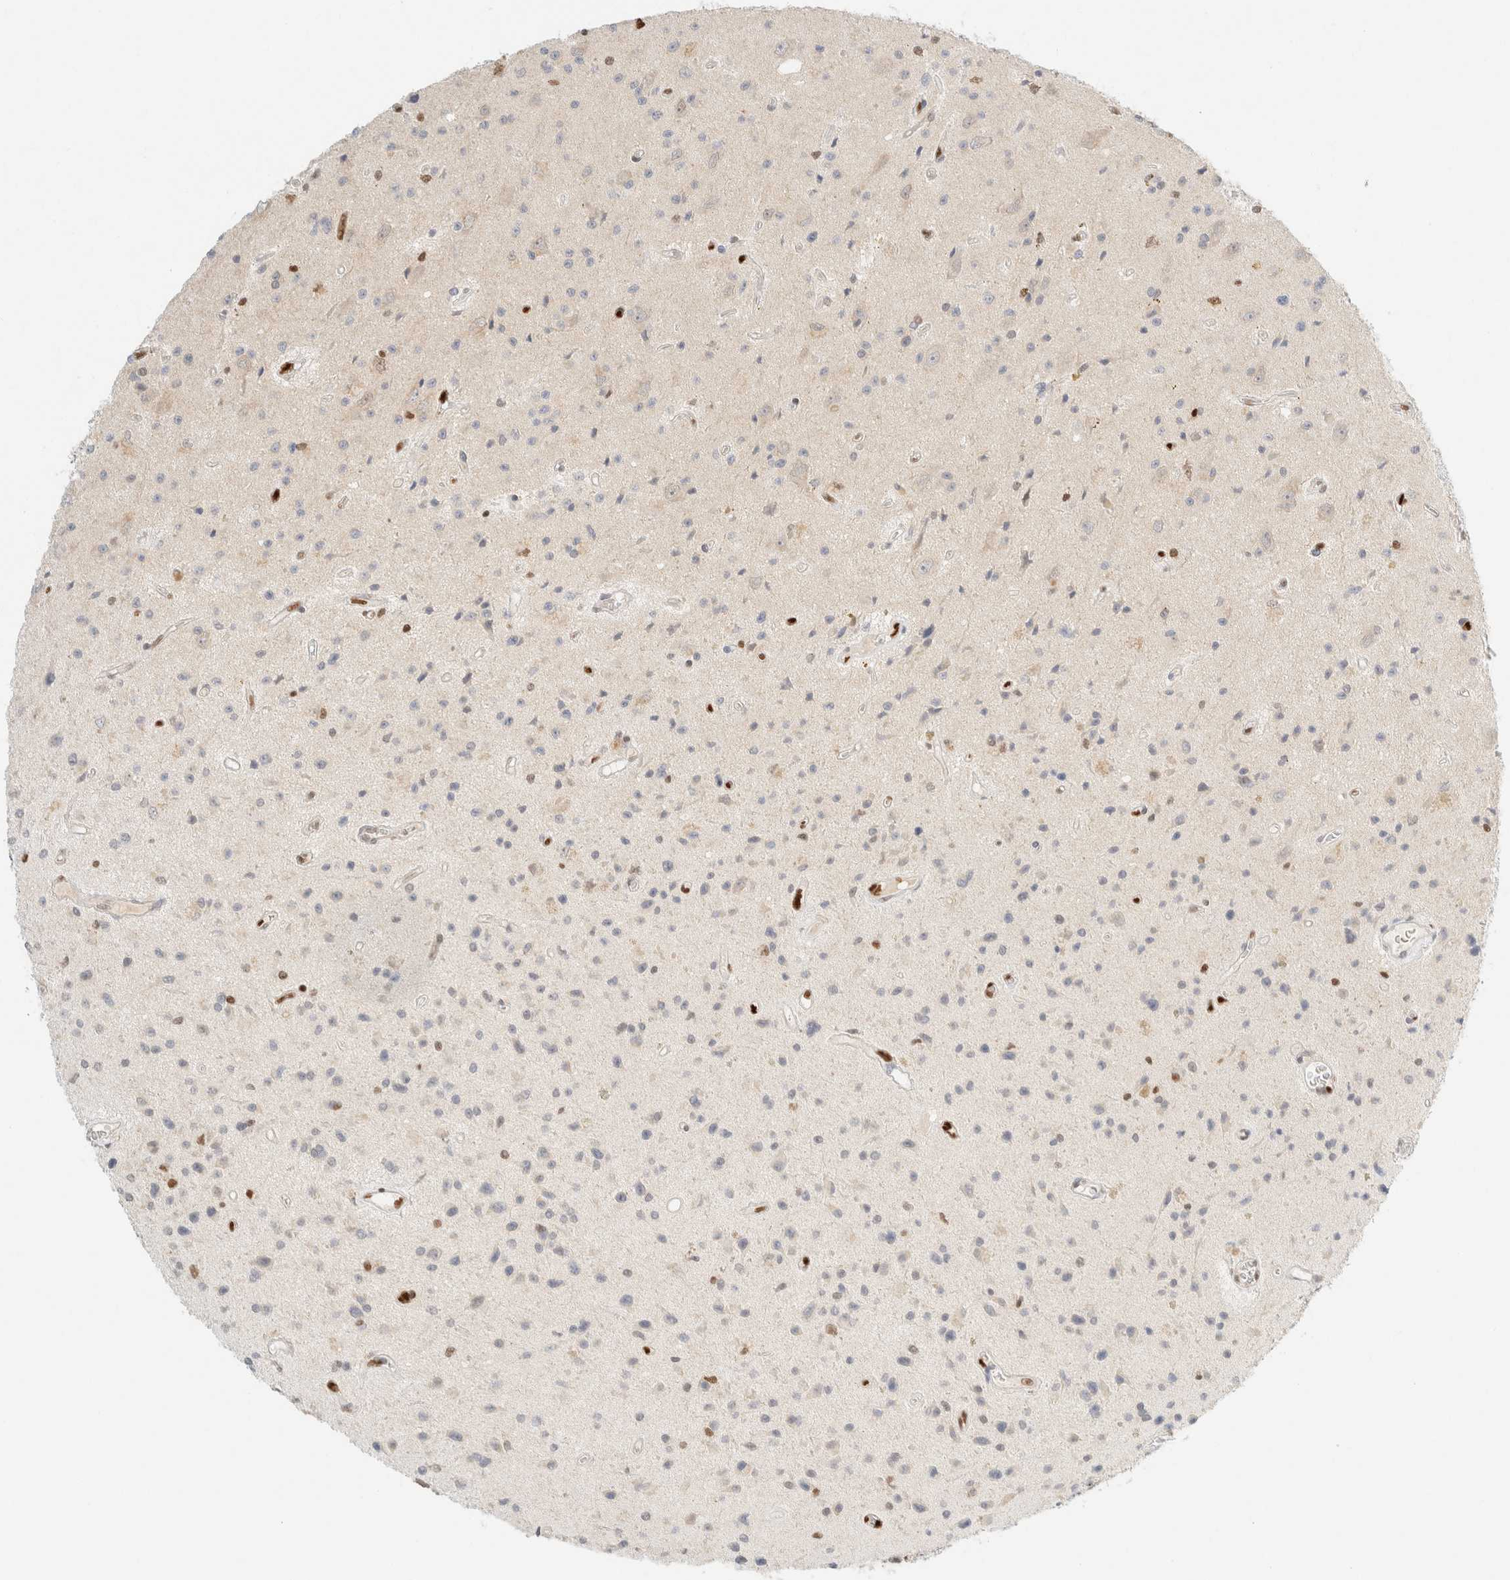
{"staining": {"intensity": "negative", "quantity": "none", "location": "none"}, "tissue": "glioma", "cell_type": "Tumor cells", "image_type": "cancer", "snomed": [{"axis": "morphology", "description": "Glioma, malignant, Low grade"}, {"axis": "topography", "description": "Brain"}], "caption": "Human malignant glioma (low-grade) stained for a protein using IHC displays no staining in tumor cells.", "gene": "DDB2", "patient": {"sex": "male", "age": 58}}